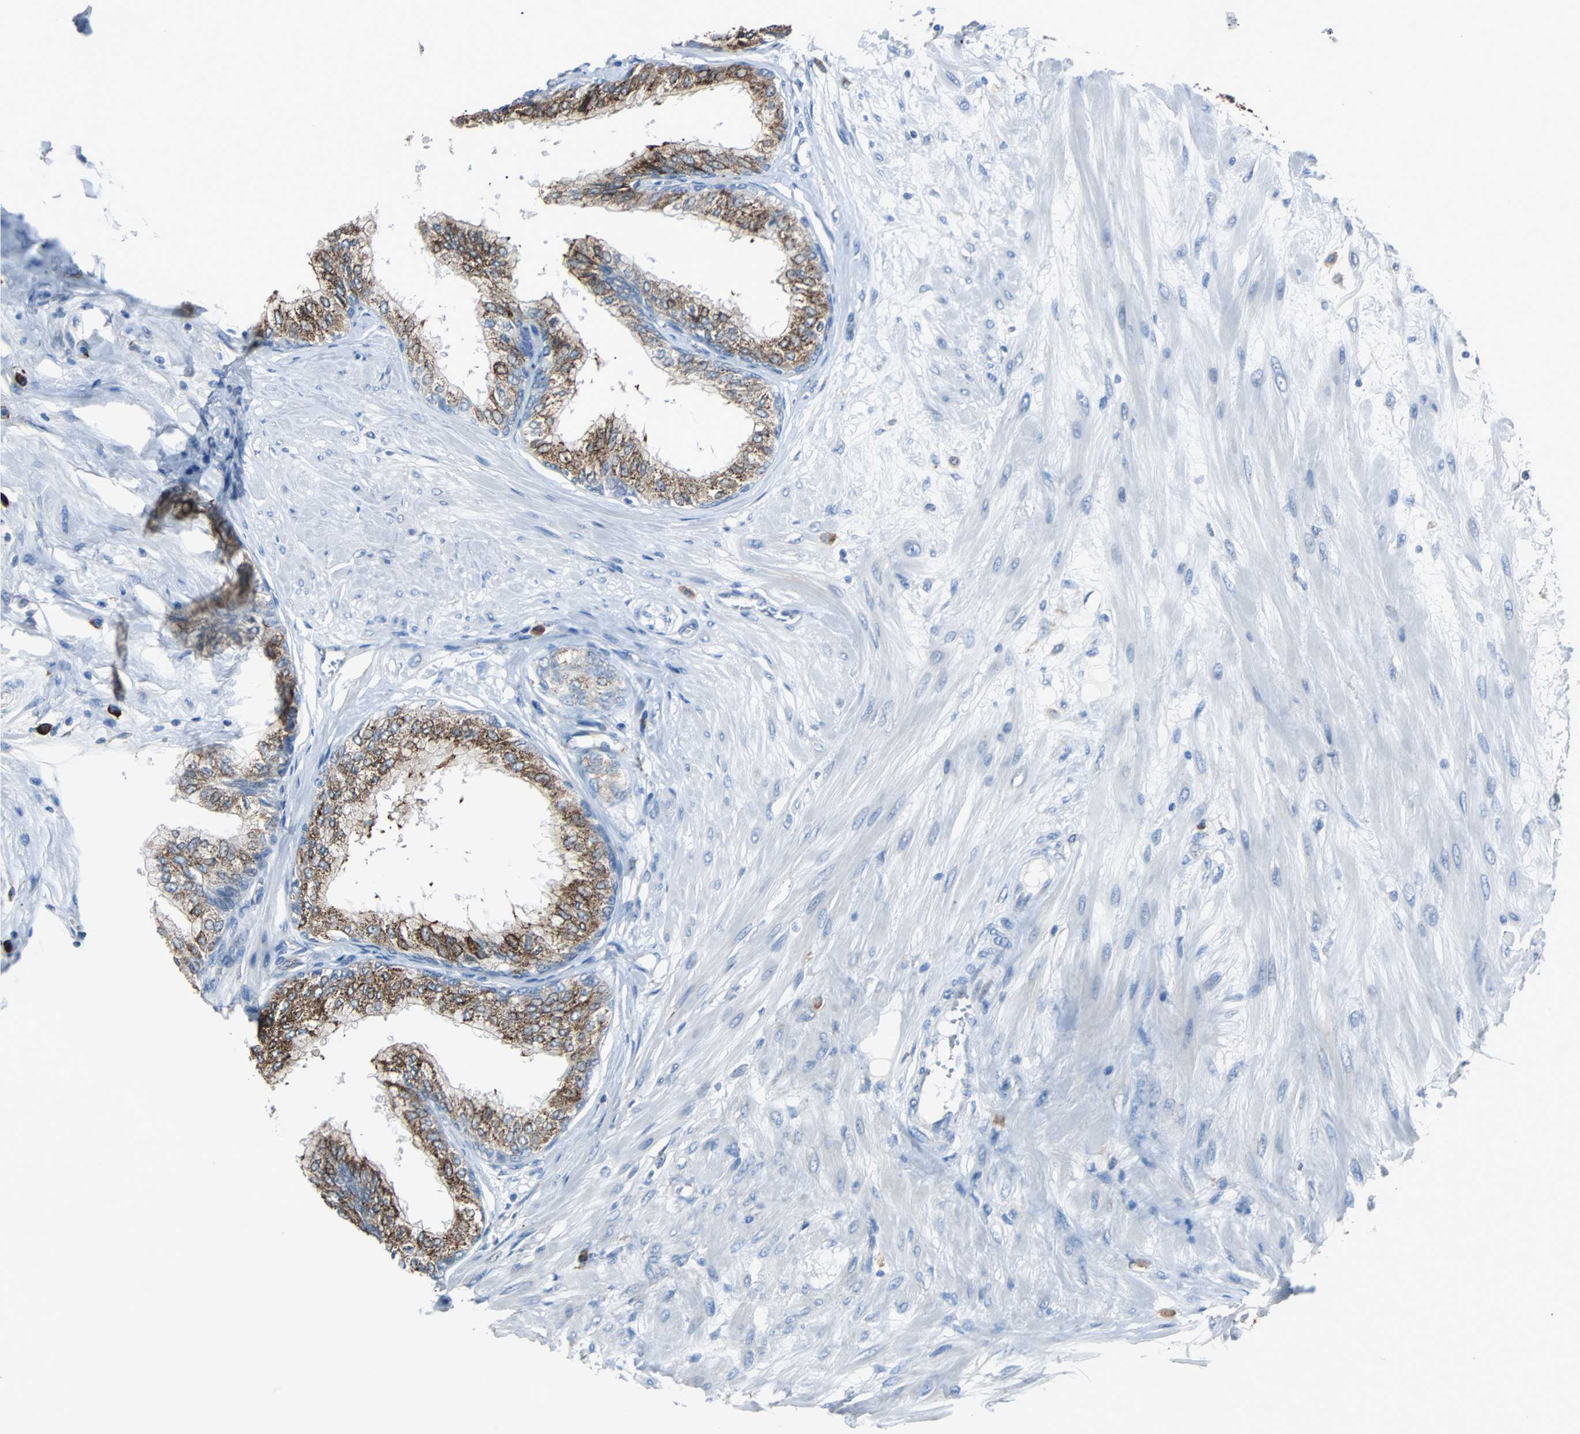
{"staining": {"intensity": "moderate", "quantity": "25%-75%", "location": "cytoplasmic/membranous"}, "tissue": "prostate", "cell_type": "Glandular cells", "image_type": "normal", "snomed": [{"axis": "morphology", "description": "Normal tissue, NOS"}, {"axis": "topography", "description": "Prostate"}, {"axis": "topography", "description": "Seminal veicle"}], "caption": "IHC image of normal prostate: prostate stained using IHC shows medium levels of moderate protein expression localized specifically in the cytoplasmic/membranous of glandular cells, appearing as a cytoplasmic/membranous brown color.", "gene": "PDIA4", "patient": {"sex": "male", "age": 60}}